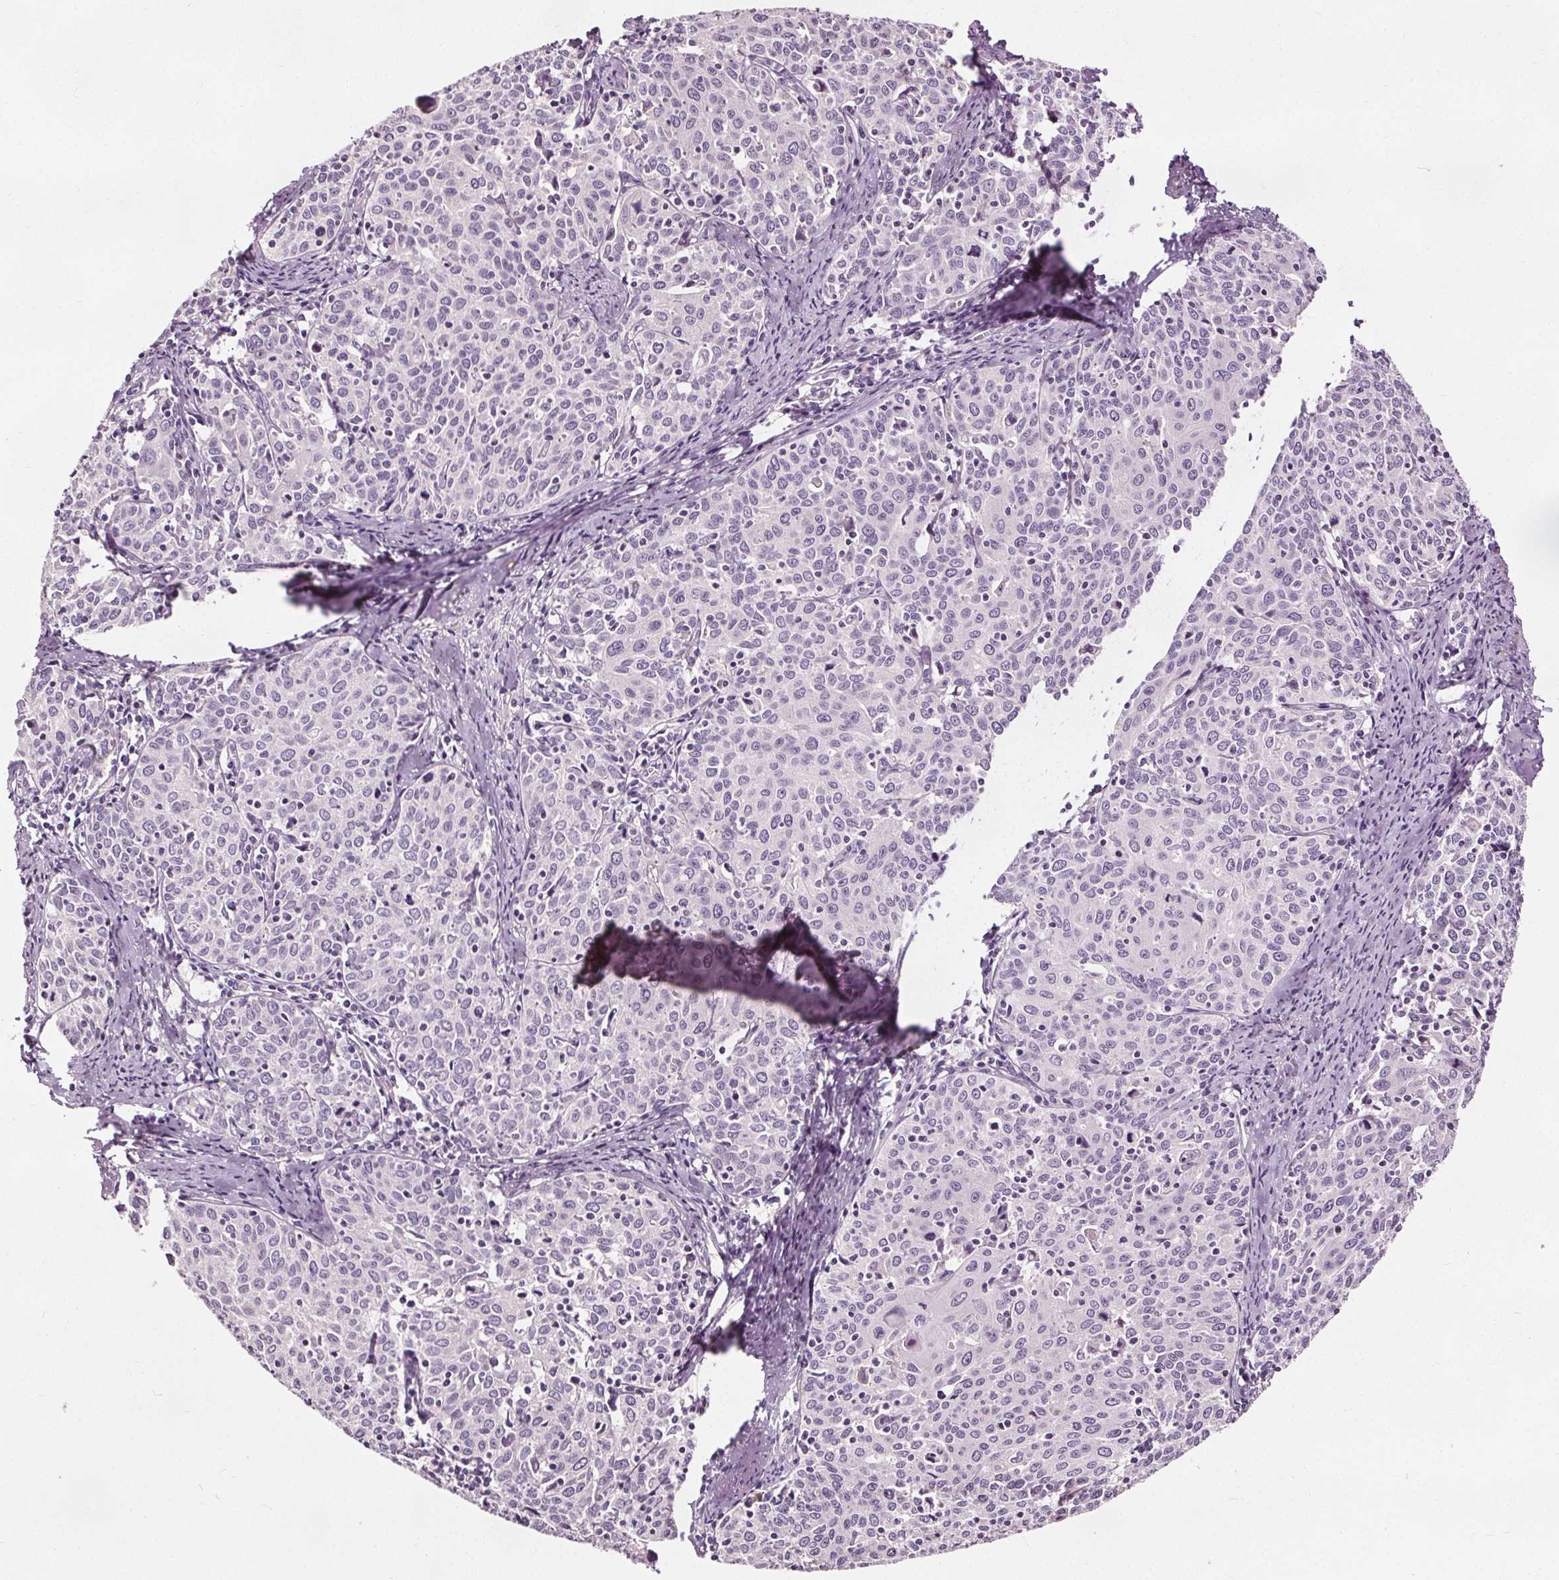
{"staining": {"intensity": "negative", "quantity": "none", "location": "none"}, "tissue": "cervical cancer", "cell_type": "Tumor cells", "image_type": "cancer", "snomed": [{"axis": "morphology", "description": "Squamous cell carcinoma, NOS"}, {"axis": "topography", "description": "Cervix"}], "caption": "An IHC photomicrograph of cervical squamous cell carcinoma is shown. There is no staining in tumor cells of cervical squamous cell carcinoma.", "gene": "RASA1", "patient": {"sex": "female", "age": 62}}